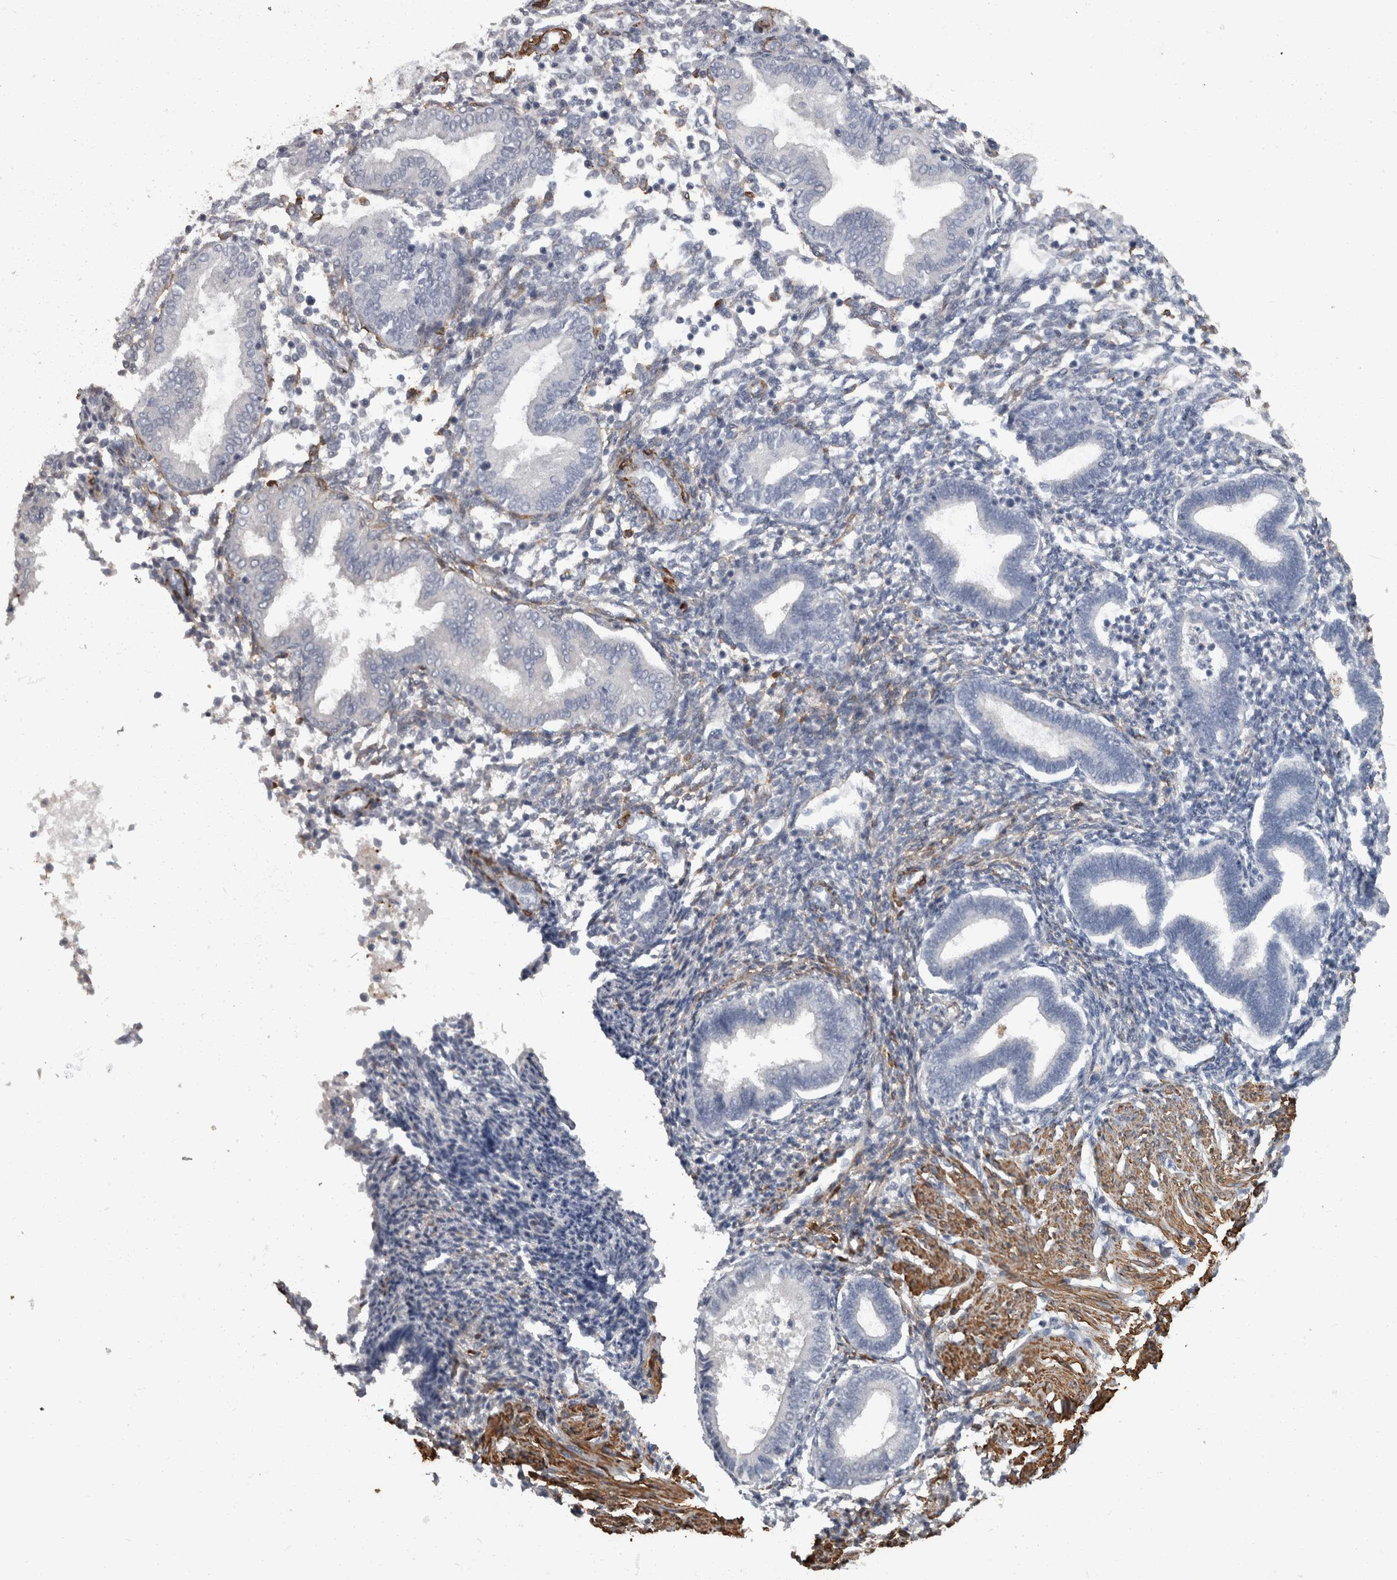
{"staining": {"intensity": "negative", "quantity": "none", "location": "none"}, "tissue": "endometrium", "cell_type": "Cells in endometrial stroma", "image_type": "normal", "snomed": [{"axis": "morphology", "description": "Normal tissue, NOS"}, {"axis": "topography", "description": "Endometrium"}], "caption": "High magnification brightfield microscopy of unremarkable endometrium stained with DAB (3,3'-diaminobenzidine) (brown) and counterstained with hematoxylin (blue): cells in endometrial stroma show no significant staining.", "gene": "MASTL", "patient": {"sex": "female", "age": 53}}